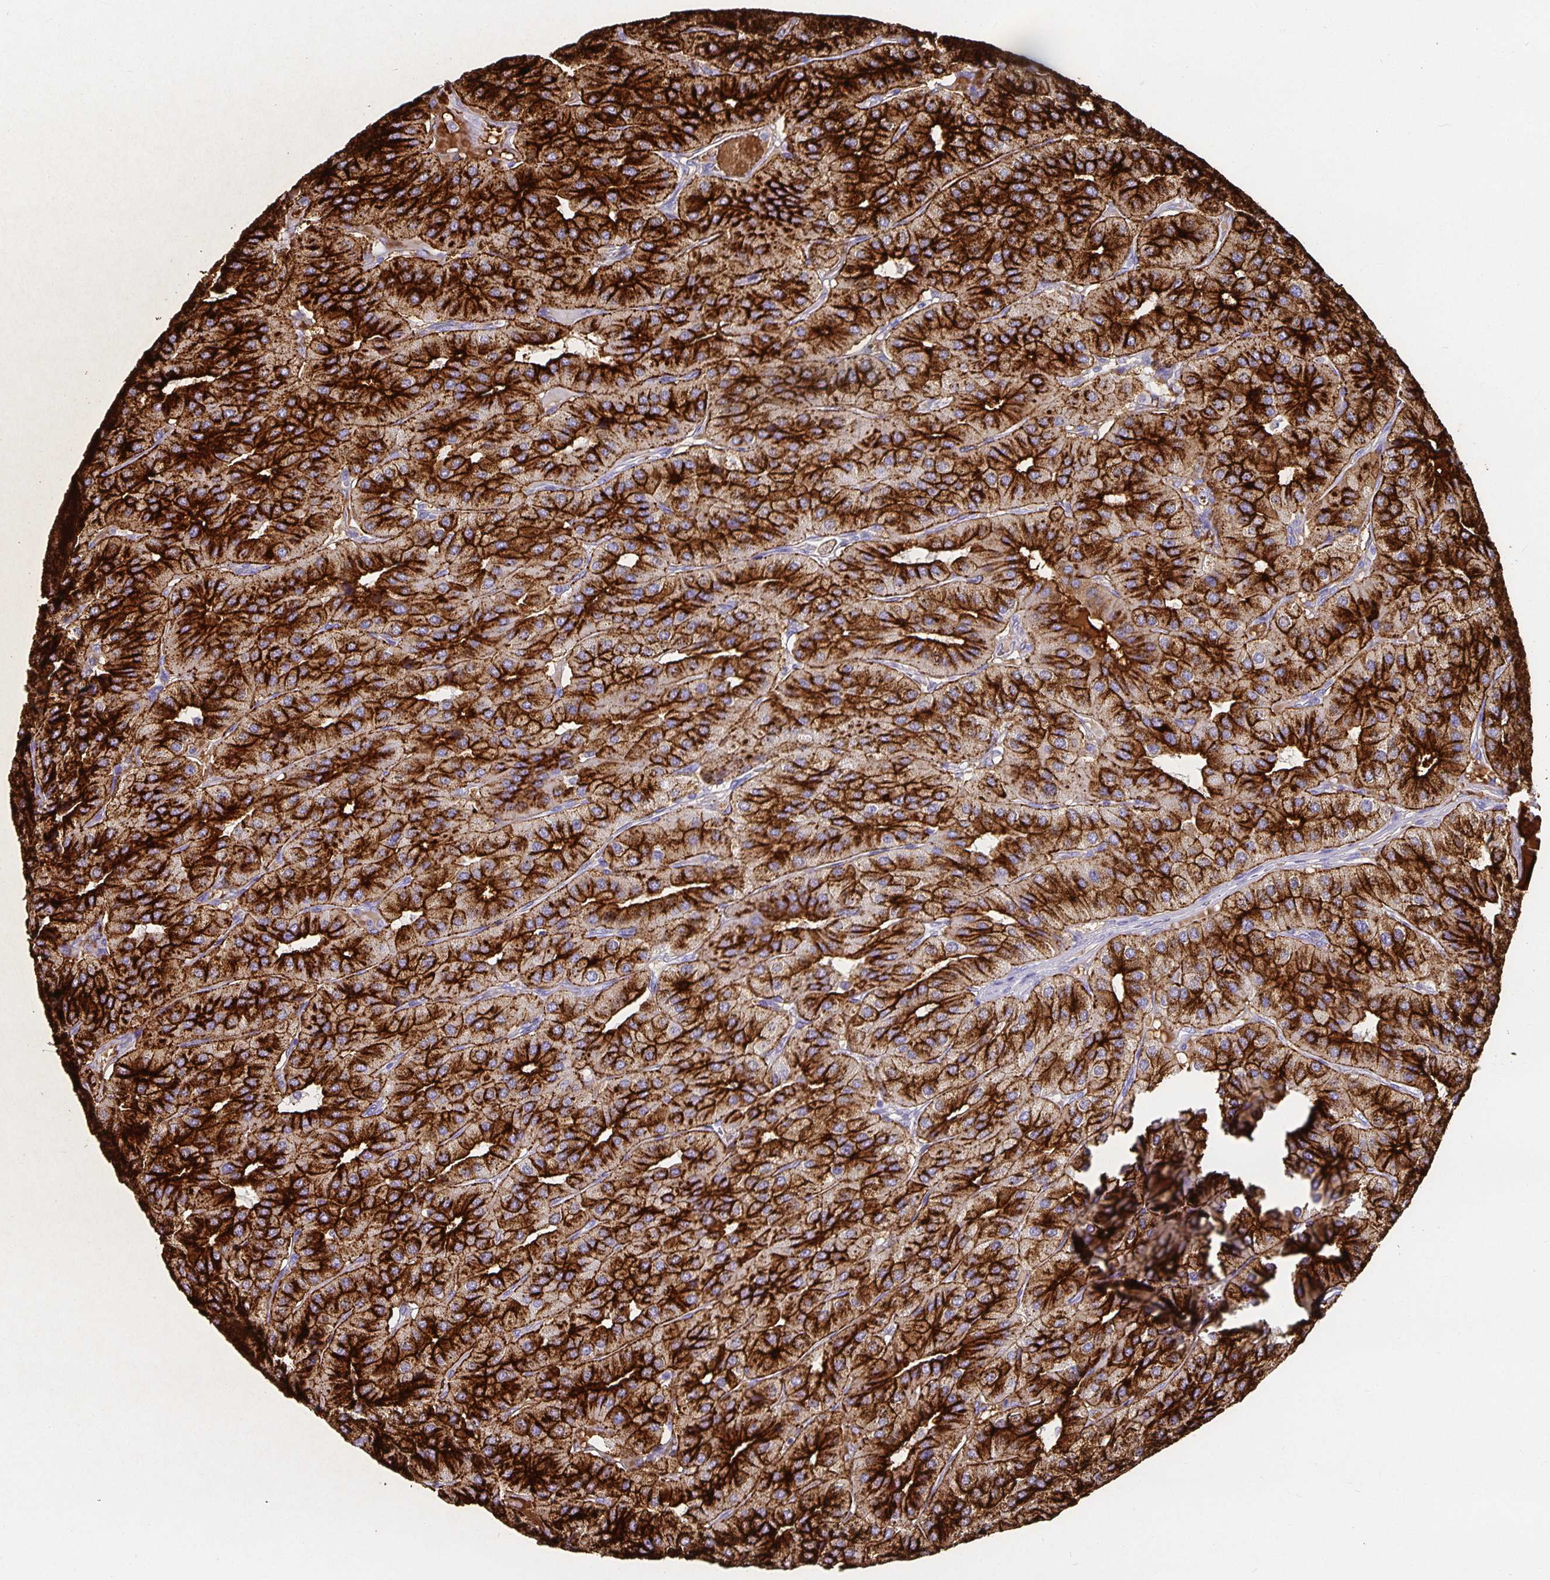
{"staining": {"intensity": "strong", "quantity": ">75%", "location": "cytoplasmic/membranous"}, "tissue": "parathyroid gland", "cell_type": "Glandular cells", "image_type": "normal", "snomed": [{"axis": "morphology", "description": "Normal tissue, NOS"}, {"axis": "morphology", "description": "Adenoma, NOS"}, {"axis": "topography", "description": "Parathyroid gland"}], "caption": "Strong cytoplasmic/membranous expression for a protein is seen in about >75% of glandular cells of benign parathyroid gland using immunohistochemistry (IHC).", "gene": "CHGA", "patient": {"sex": "female", "age": 86}}